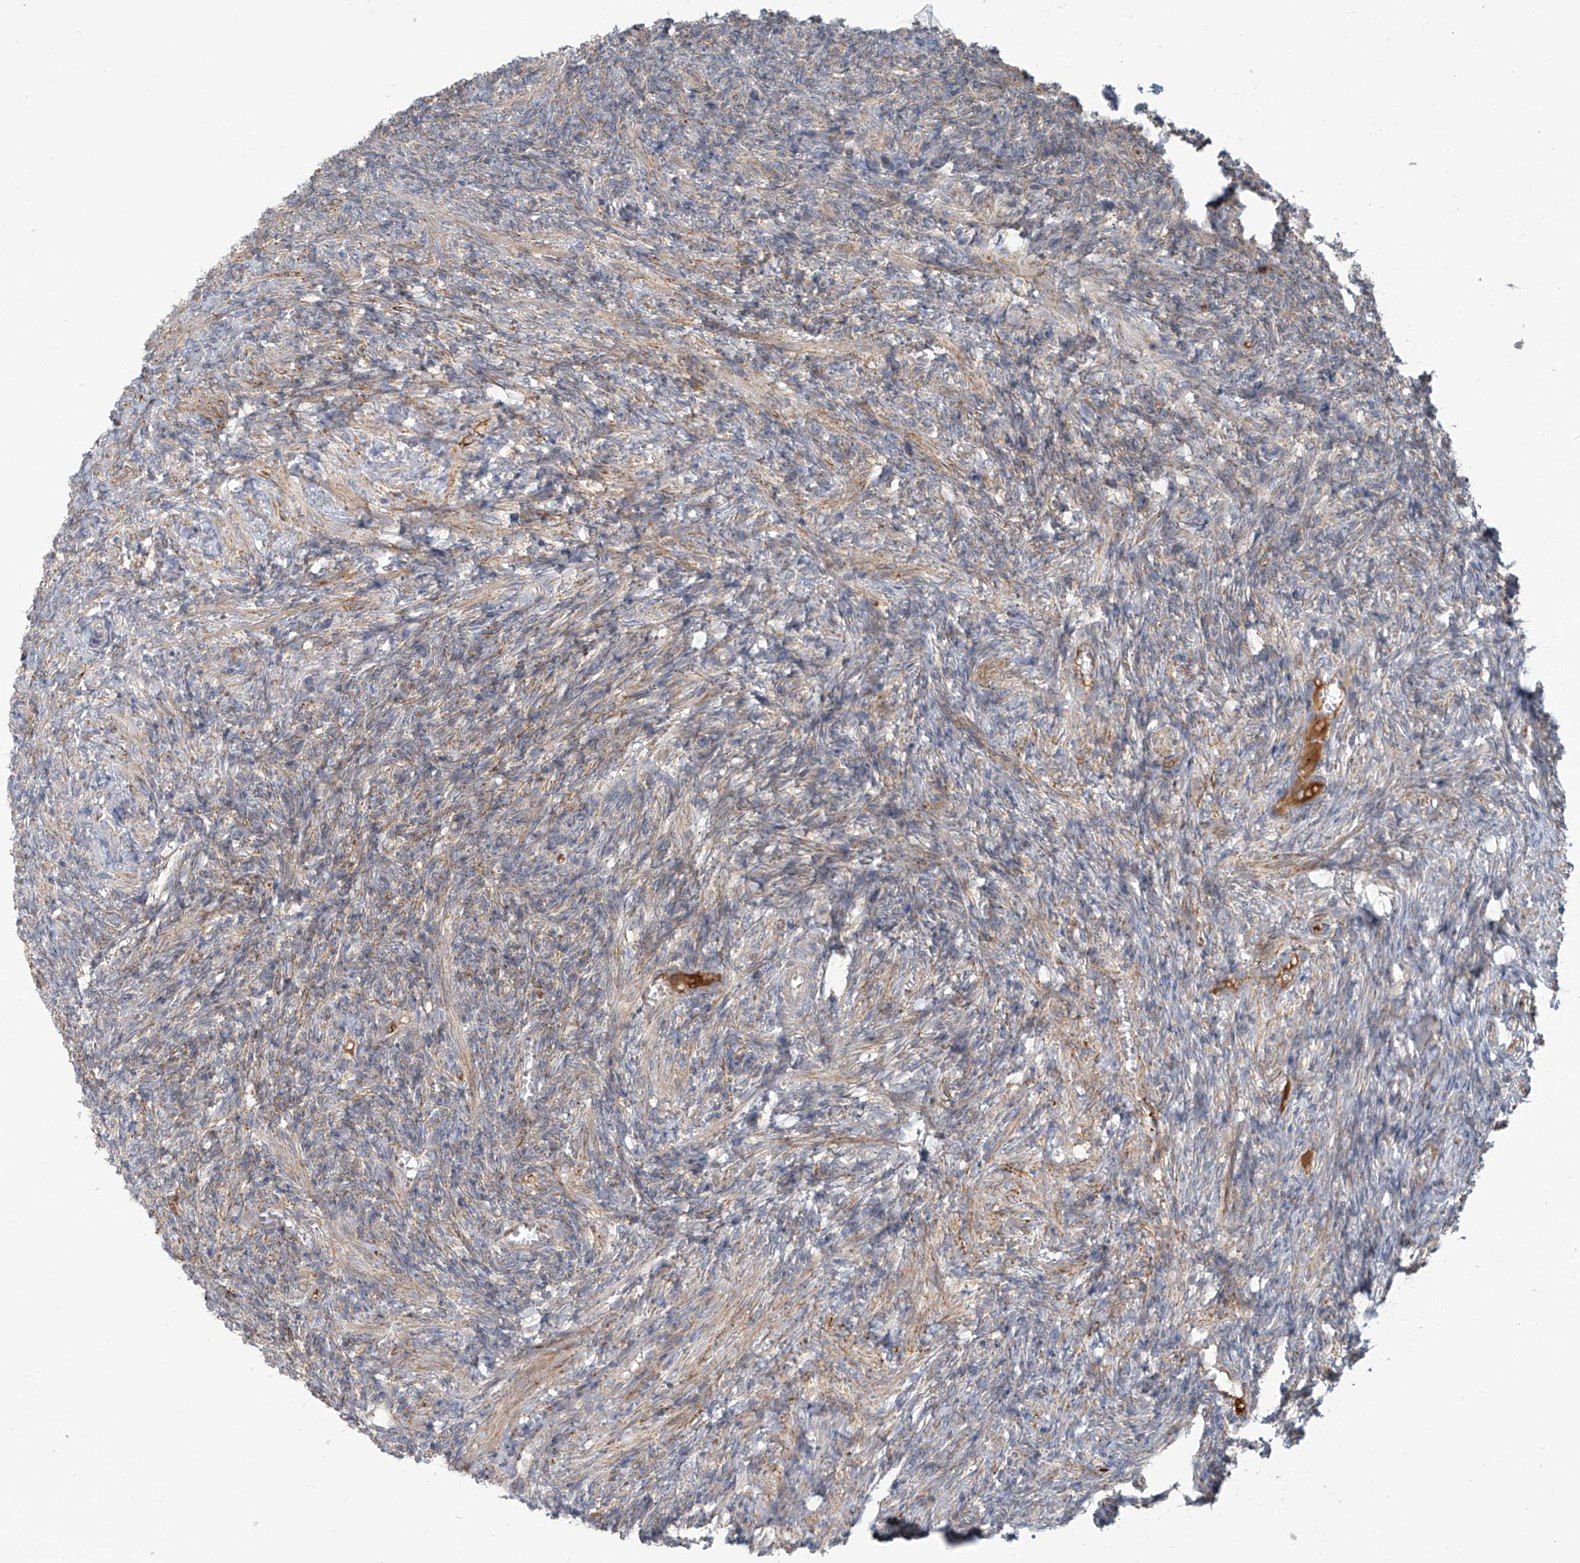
{"staining": {"intensity": "moderate", "quantity": "25%-75%", "location": "cytoplasmic/membranous"}, "tissue": "ovary", "cell_type": "Follicle cells", "image_type": "normal", "snomed": [{"axis": "morphology", "description": "Normal tissue, NOS"}, {"axis": "topography", "description": "Ovary"}], "caption": "Moderate cytoplasmic/membranous protein staining is identified in approximately 25%-75% of follicle cells in ovary. (Brightfield microscopy of DAB IHC at high magnification).", "gene": "LZTS3", "patient": {"sex": "female", "age": 27}}